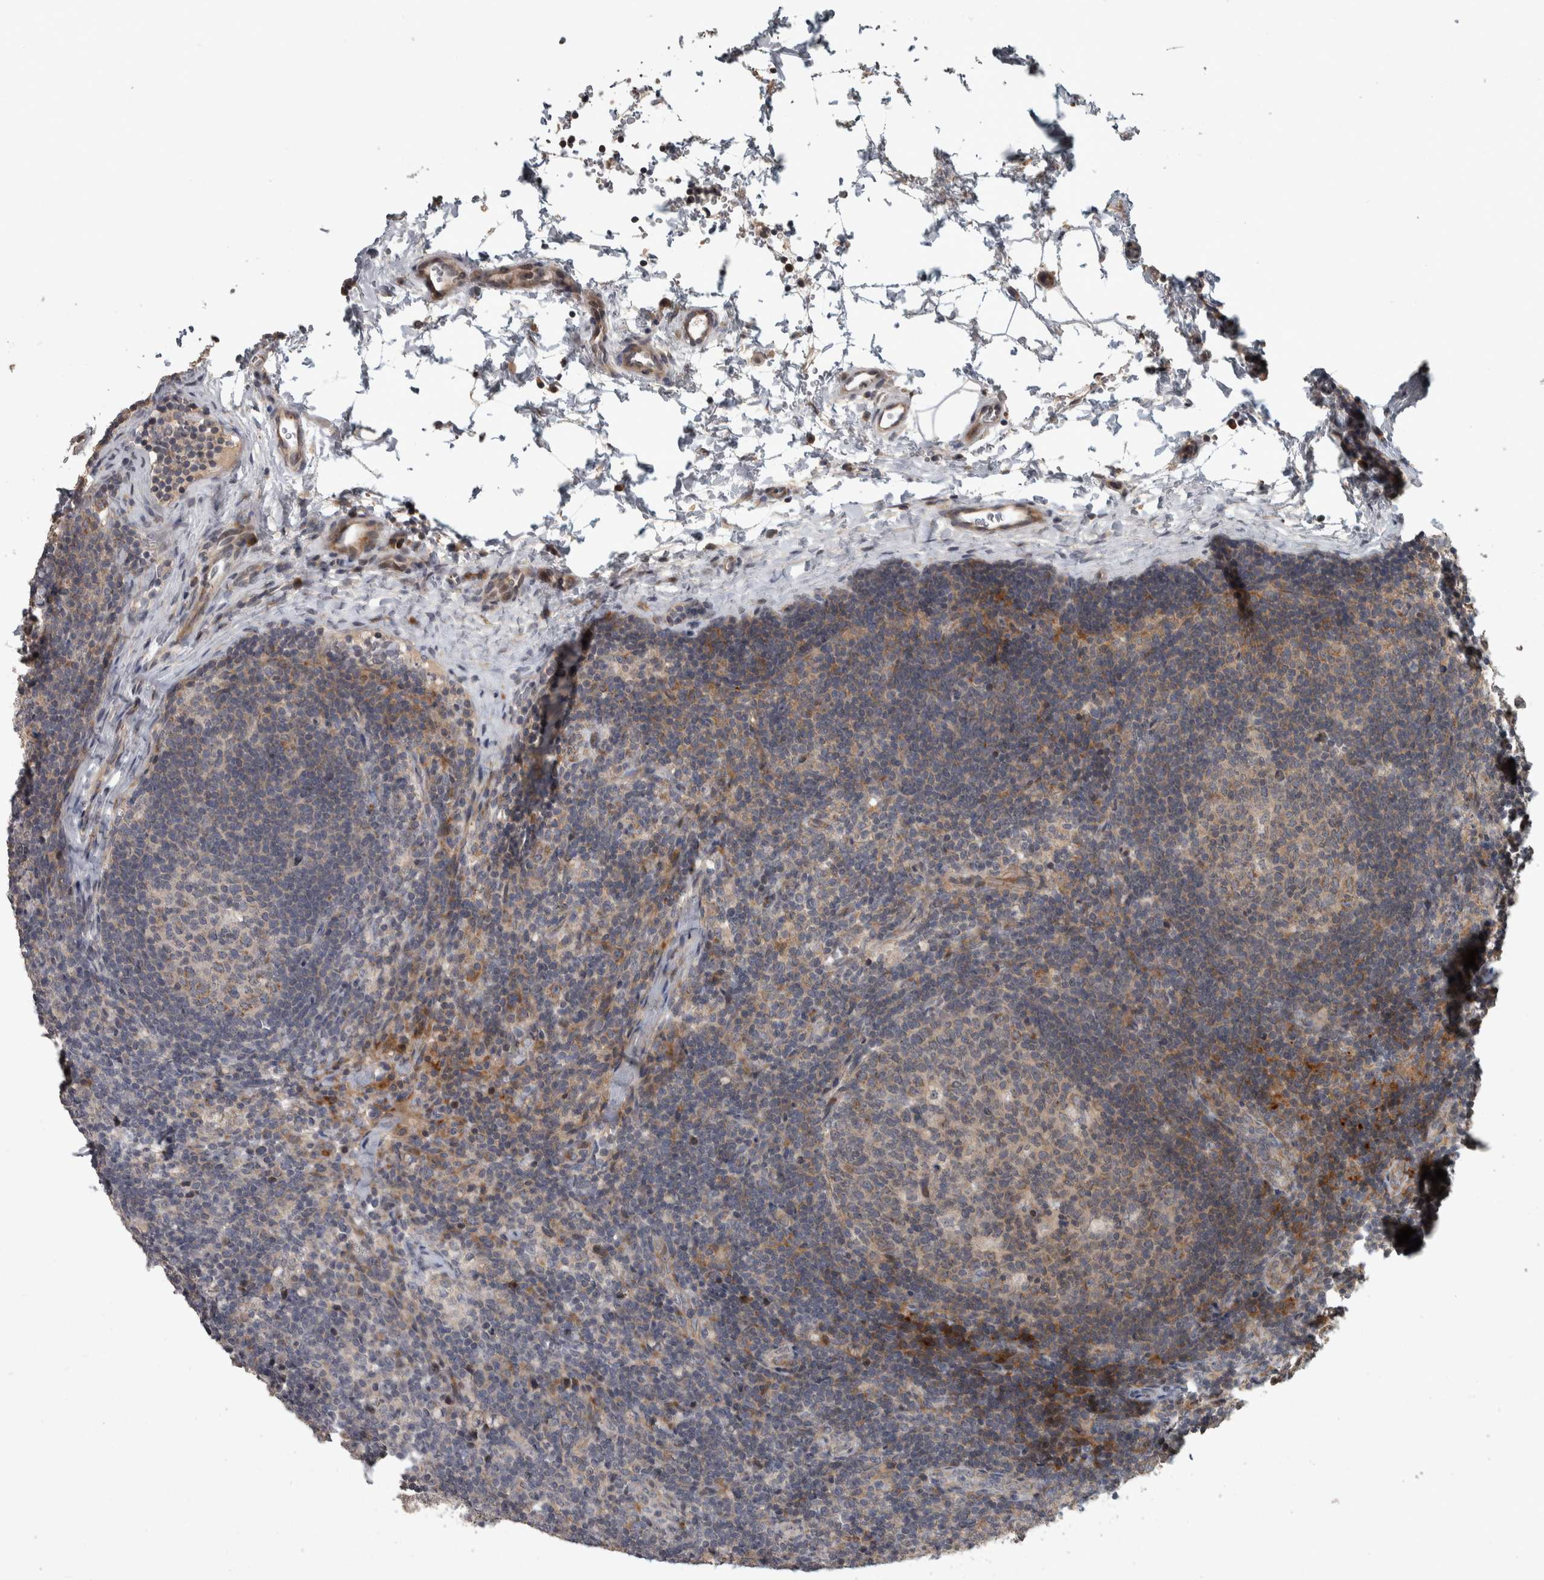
{"staining": {"intensity": "weak", "quantity": "25%-75%", "location": "cytoplasmic/membranous"}, "tissue": "lymph node", "cell_type": "Germinal center cells", "image_type": "normal", "snomed": [{"axis": "morphology", "description": "Normal tissue, NOS"}, {"axis": "topography", "description": "Lymph node"}], "caption": "Unremarkable lymph node shows weak cytoplasmic/membranous expression in approximately 25%-75% of germinal center cells, visualized by immunohistochemistry.", "gene": "ERAL1", "patient": {"sex": "female", "age": 22}}